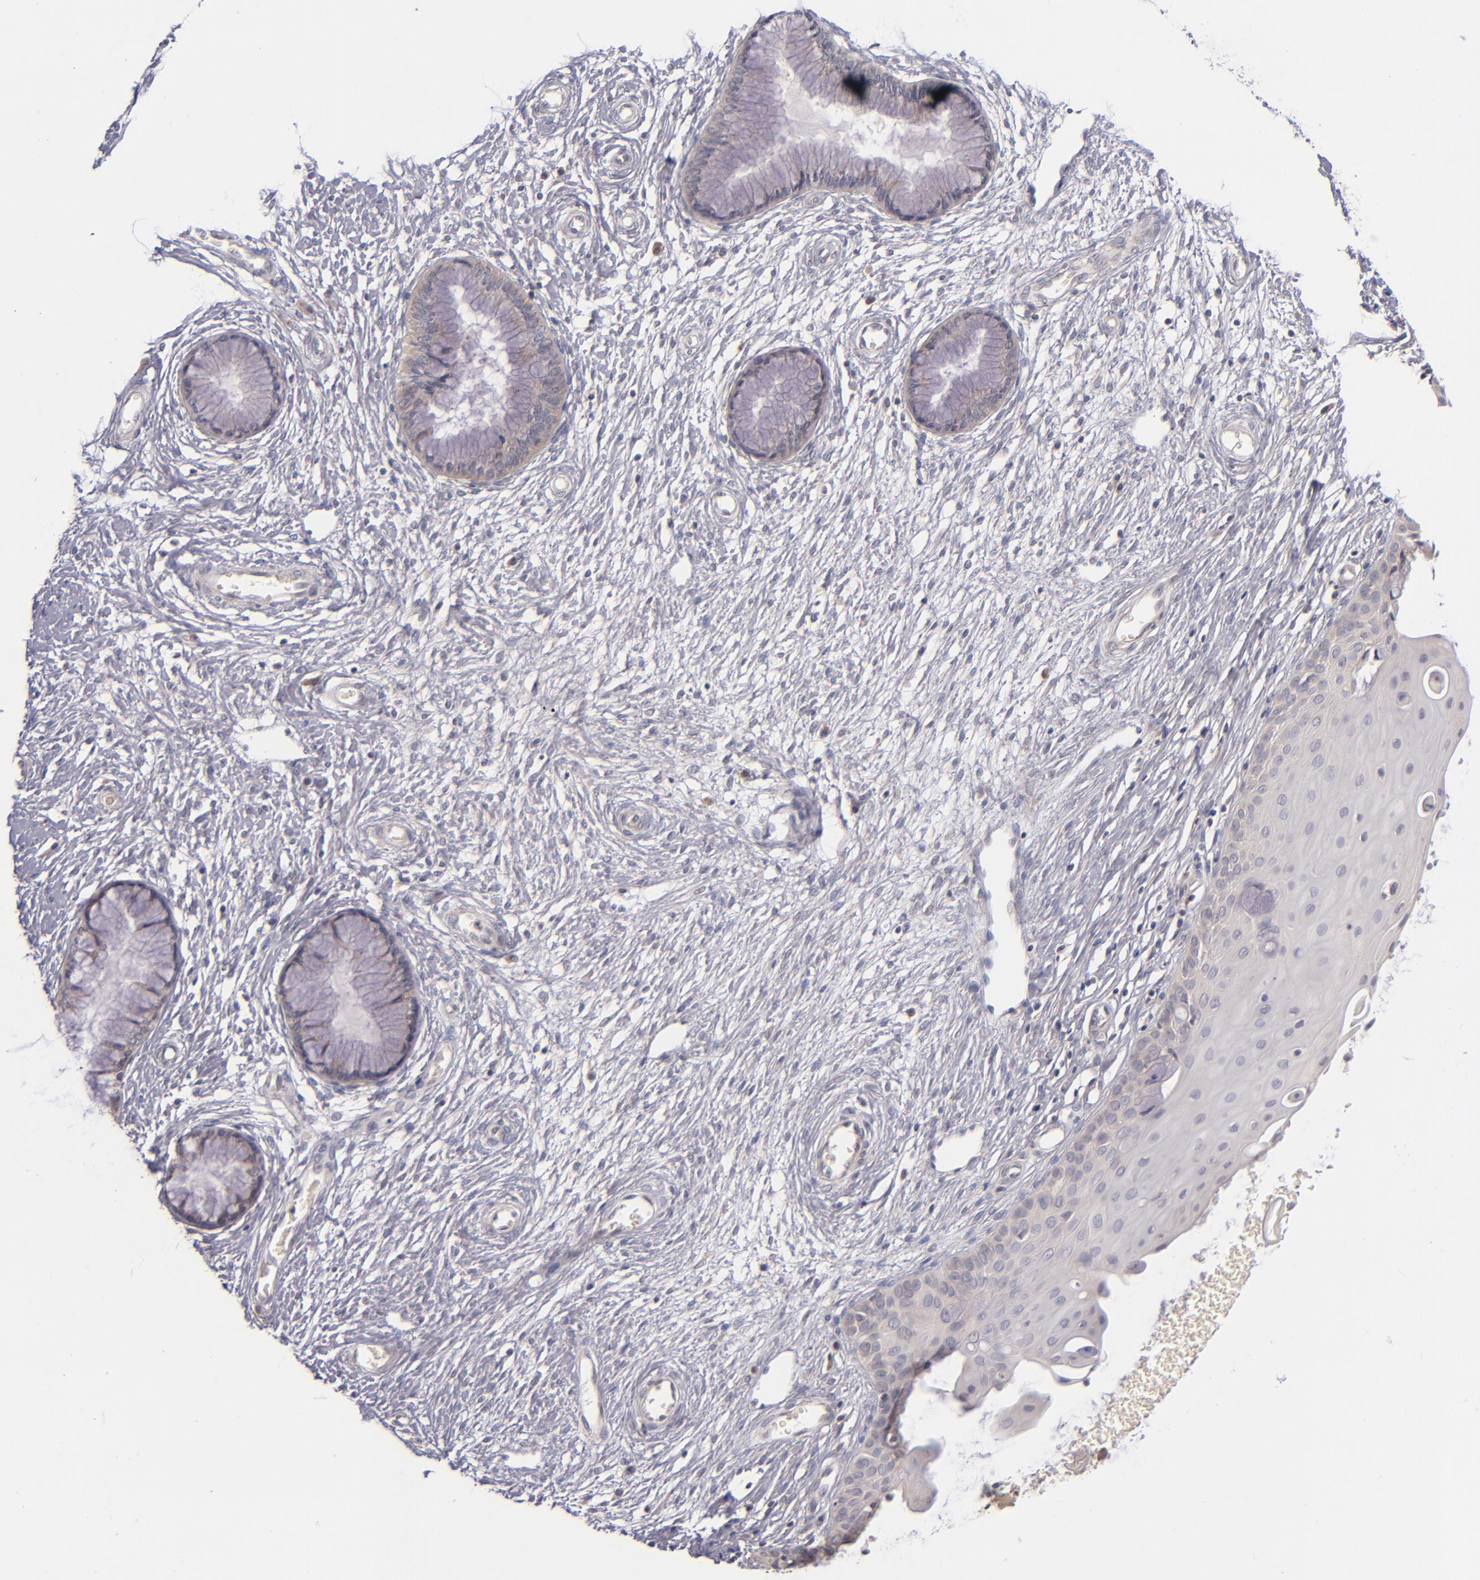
{"staining": {"intensity": "weak", "quantity": "<25%", "location": "cytoplasmic/membranous"}, "tissue": "cervix", "cell_type": "Glandular cells", "image_type": "normal", "snomed": [{"axis": "morphology", "description": "Normal tissue, NOS"}, {"axis": "topography", "description": "Cervix"}], "caption": "Immunohistochemistry (IHC) micrograph of normal cervix: cervix stained with DAB shows no significant protein positivity in glandular cells.", "gene": "TSC2", "patient": {"sex": "female", "age": 55}}